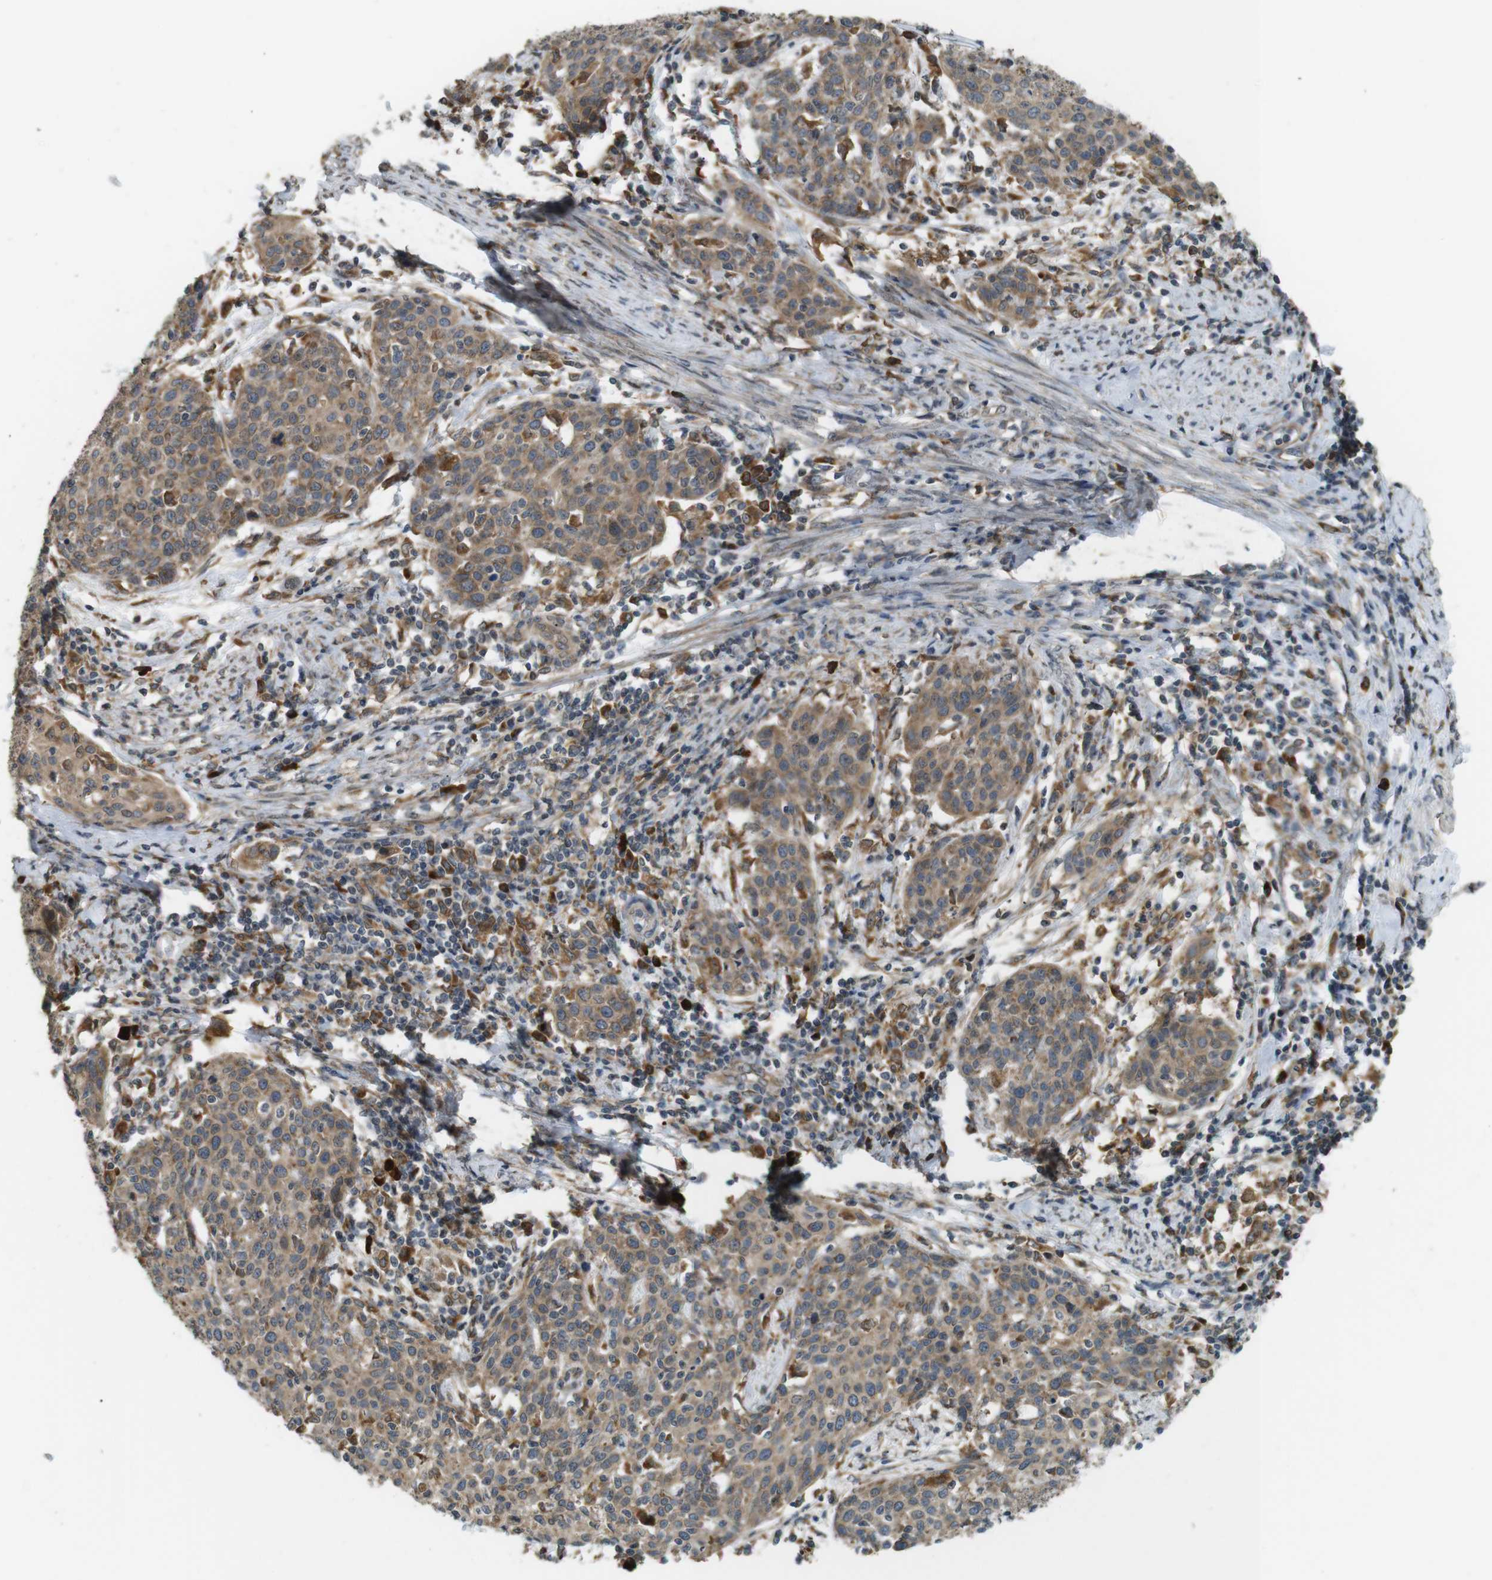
{"staining": {"intensity": "moderate", "quantity": ">75%", "location": "cytoplasmic/membranous"}, "tissue": "cervical cancer", "cell_type": "Tumor cells", "image_type": "cancer", "snomed": [{"axis": "morphology", "description": "Squamous cell carcinoma, NOS"}, {"axis": "topography", "description": "Cervix"}], "caption": "The photomicrograph demonstrates staining of squamous cell carcinoma (cervical), revealing moderate cytoplasmic/membranous protein expression (brown color) within tumor cells.", "gene": "TMED4", "patient": {"sex": "female", "age": 38}}